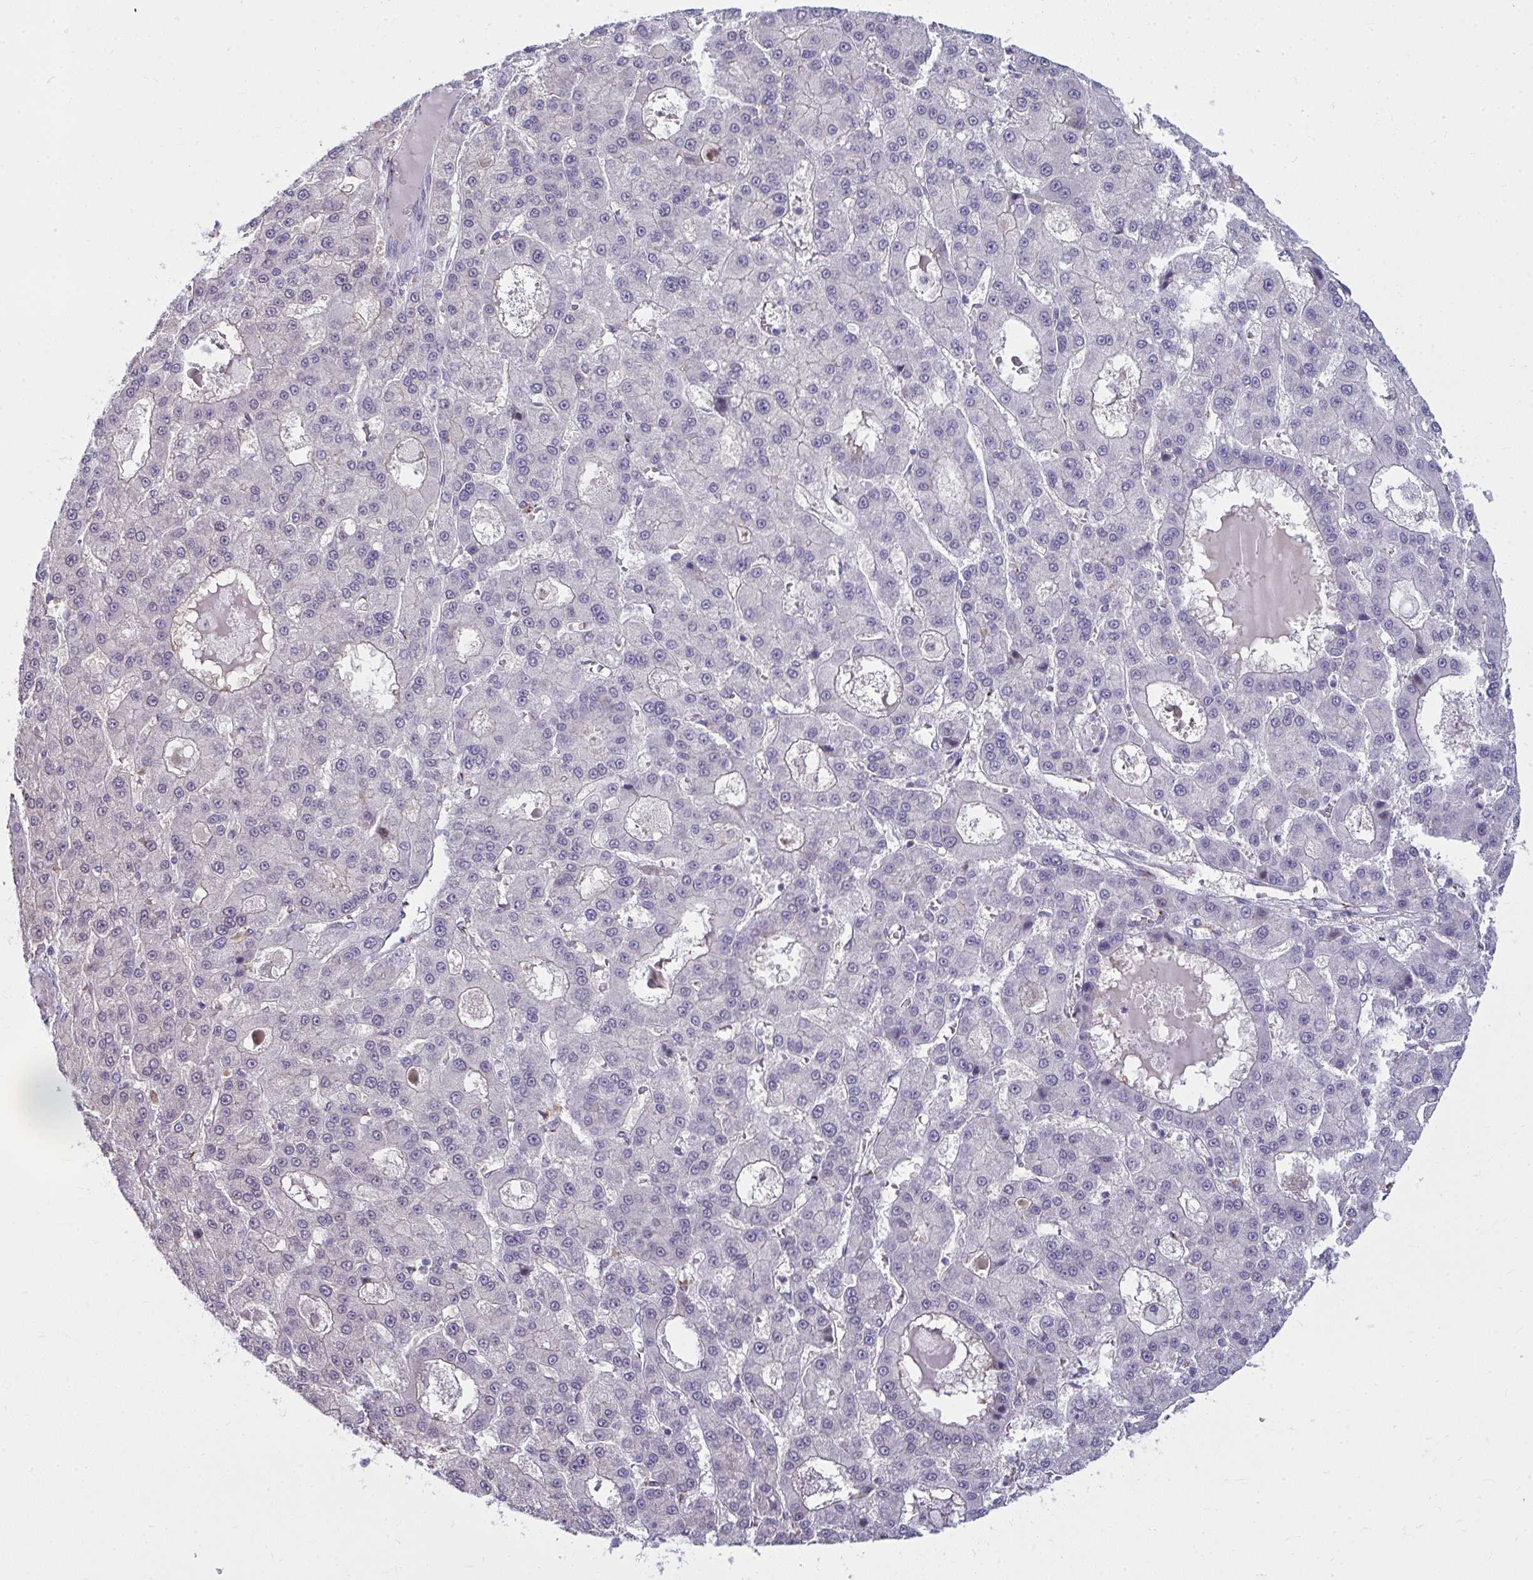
{"staining": {"intensity": "negative", "quantity": "none", "location": "none"}, "tissue": "liver cancer", "cell_type": "Tumor cells", "image_type": "cancer", "snomed": [{"axis": "morphology", "description": "Carcinoma, Hepatocellular, NOS"}, {"axis": "topography", "description": "Liver"}], "caption": "The IHC micrograph has no significant expression in tumor cells of liver cancer (hepatocellular carcinoma) tissue.", "gene": "DTX4", "patient": {"sex": "male", "age": 70}}